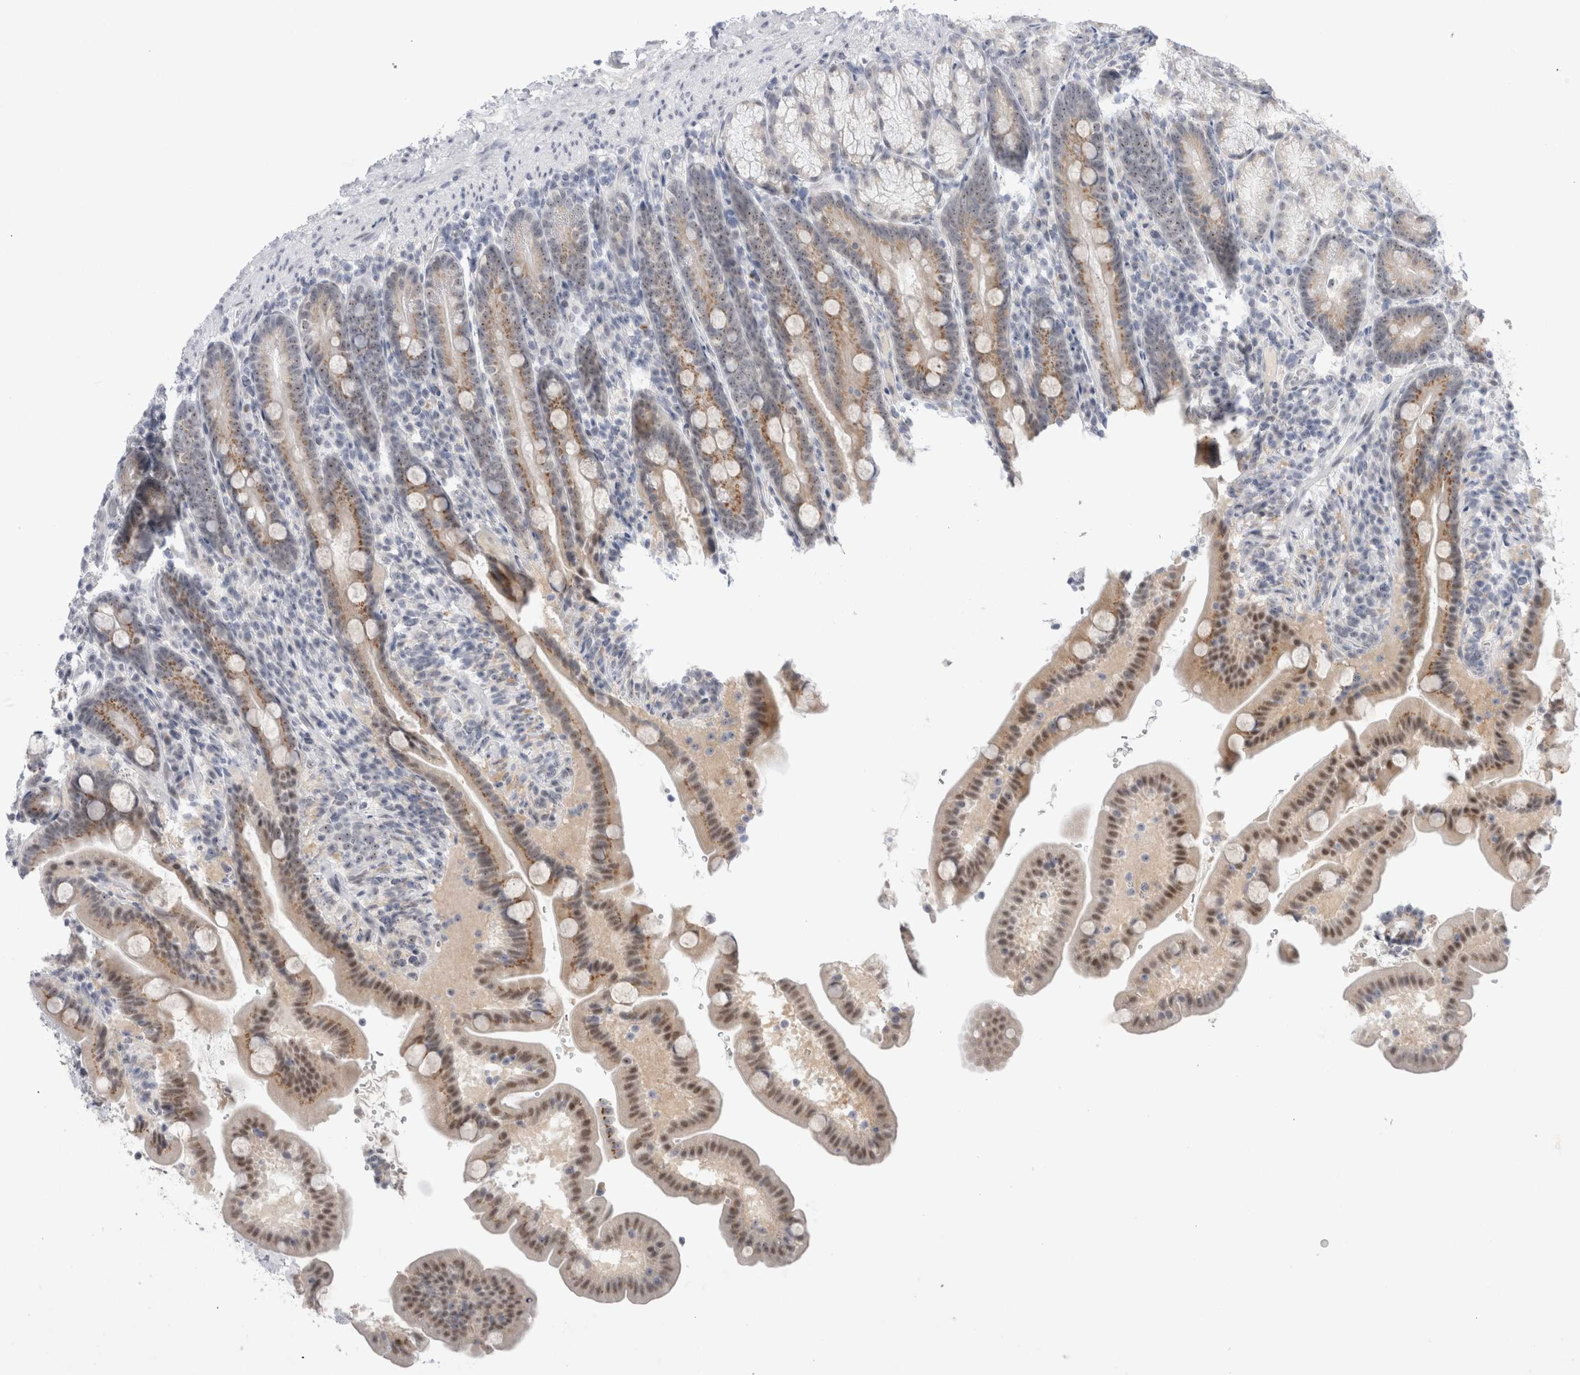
{"staining": {"intensity": "moderate", "quantity": ">75%", "location": "cytoplasmic/membranous,nuclear"}, "tissue": "duodenum", "cell_type": "Glandular cells", "image_type": "normal", "snomed": [{"axis": "morphology", "description": "Normal tissue, NOS"}, {"axis": "topography", "description": "Duodenum"}], "caption": "The immunohistochemical stain highlights moderate cytoplasmic/membranous,nuclear expression in glandular cells of unremarkable duodenum. (DAB (3,3'-diaminobenzidine) IHC, brown staining for protein, blue staining for nuclei).", "gene": "CERS5", "patient": {"sex": "male", "age": 54}}